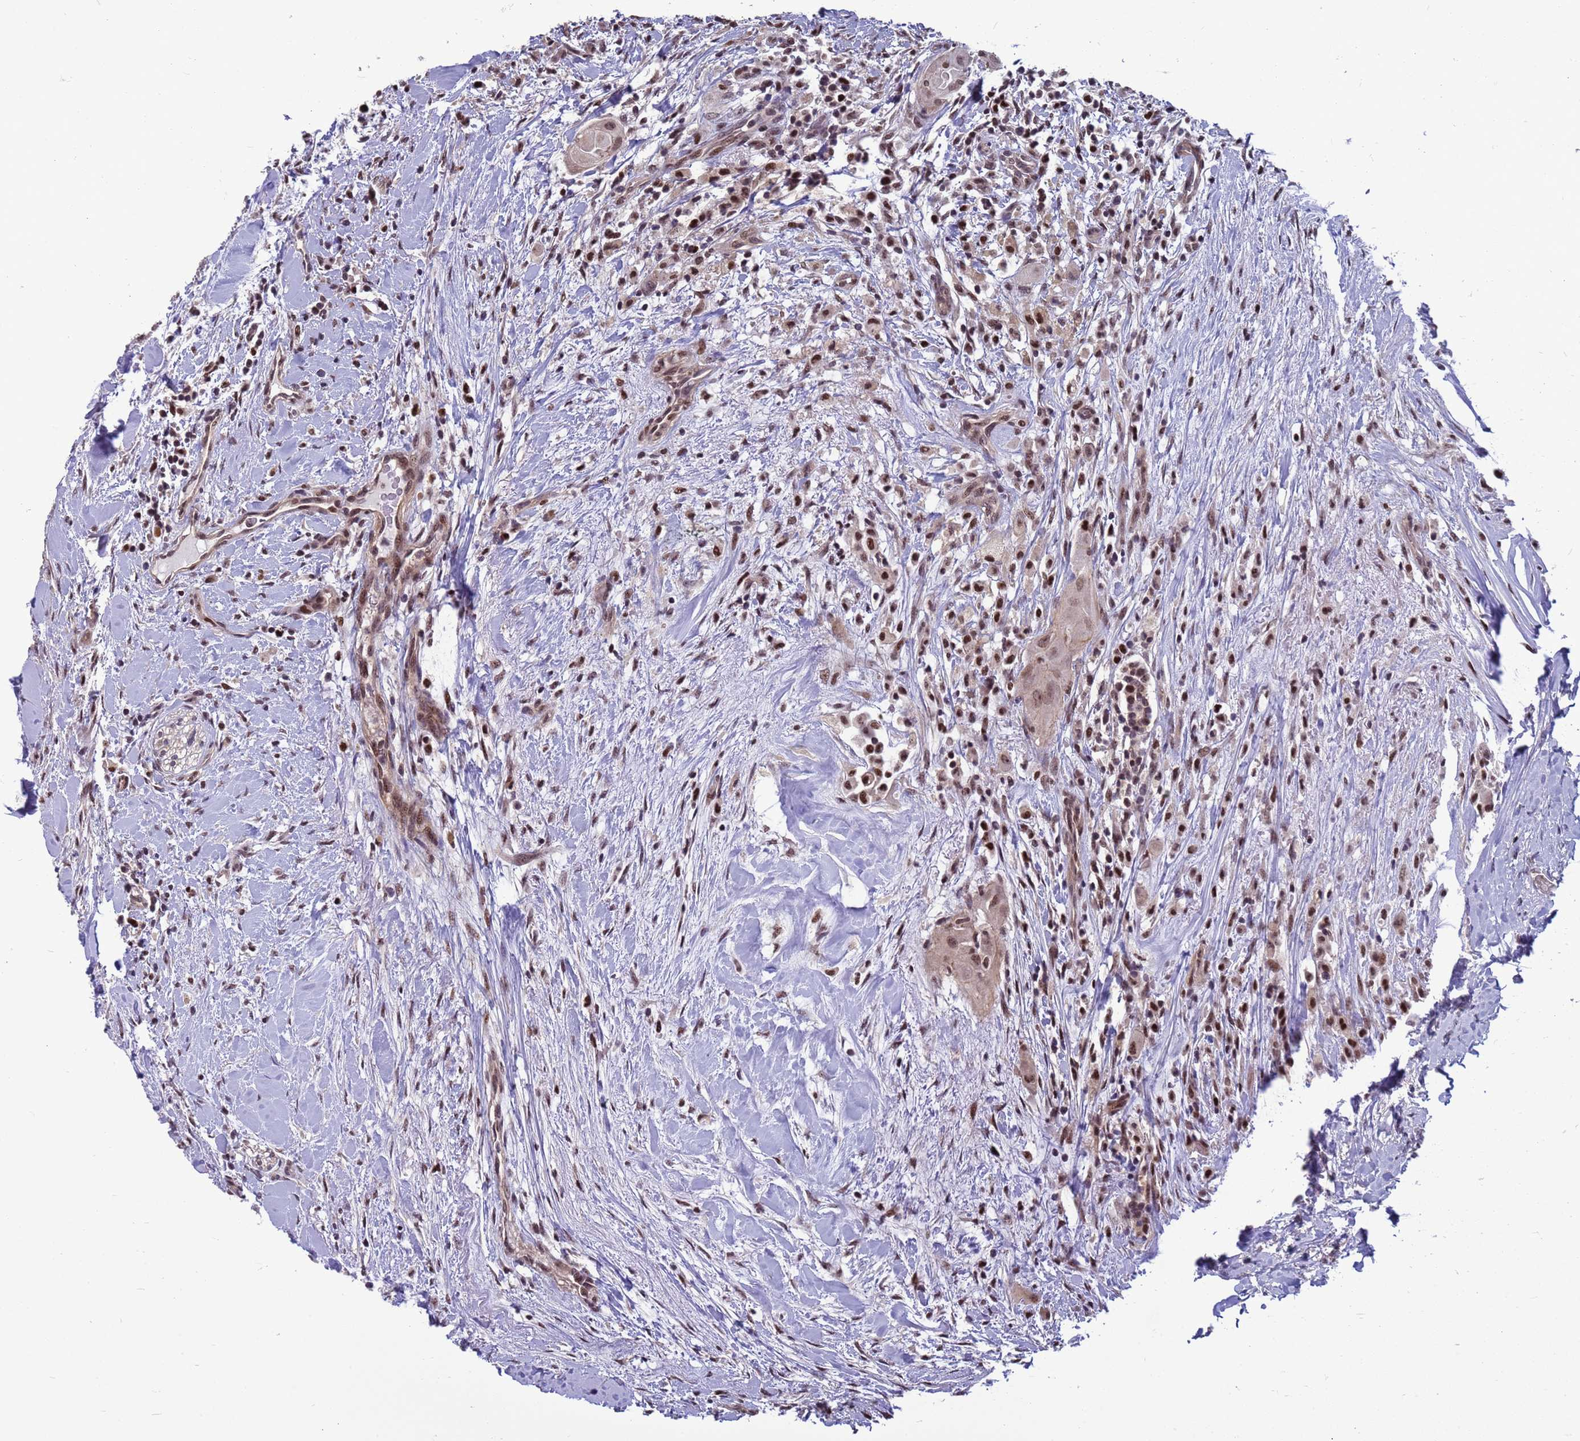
{"staining": {"intensity": "moderate", "quantity": "<25%", "location": "nuclear"}, "tissue": "thyroid cancer", "cell_type": "Tumor cells", "image_type": "cancer", "snomed": [{"axis": "morphology", "description": "Normal tissue, NOS"}, {"axis": "morphology", "description": "Papillary adenocarcinoma, NOS"}, {"axis": "topography", "description": "Thyroid gland"}], "caption": "Papillary adenocarcinoma (thyroid) was stained to show a protein in brown. There is low levels of moderate nuclear expression in approximately <25% of tumor cells.", "gene": "NSL1", "patient": {"sex": "female", "age": 59}}